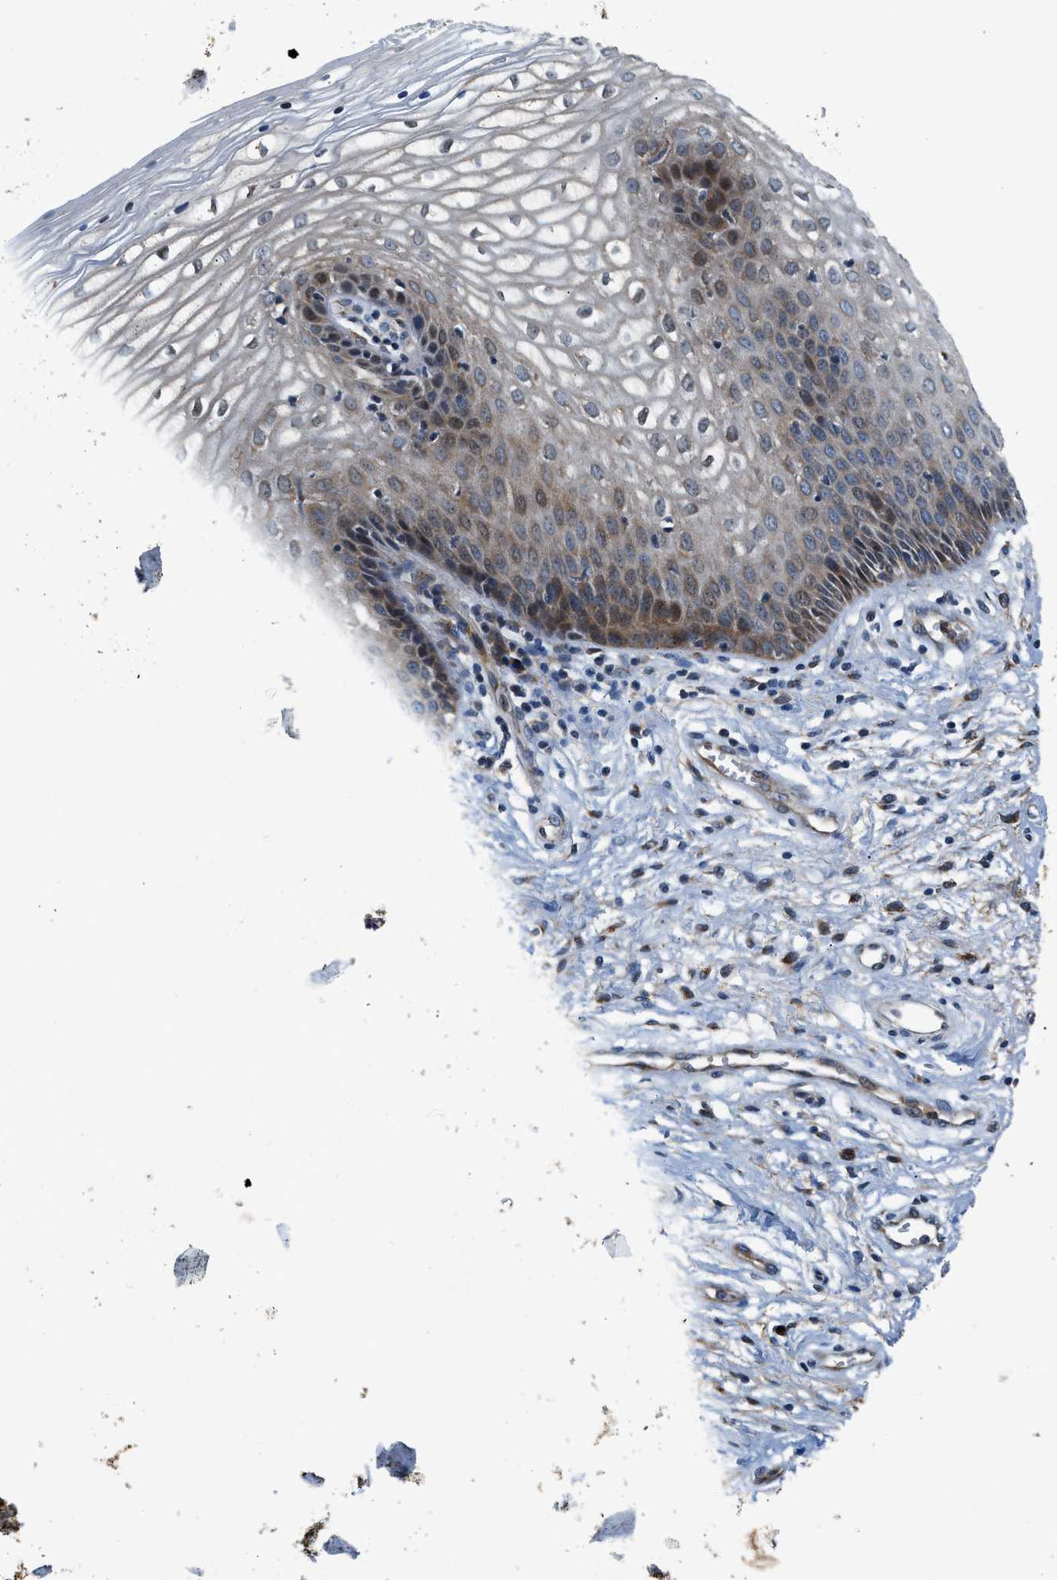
{"staining": {"intensity": "moderate", "quantity": "25%-75%", "location": "cytoplasmic/membranous,nuclear"}, "tissue": "vagina", "cell_type": "Squamous epithelial cells", "image_type": "normal", "snomed": [{"axis": "morphology", "description": "Normal tissue, NOS"}, {"axis": "topography", "description": "Vagina"}], "caption": "Immunohistochemical staining of normal vagina exhibits moderate cytoplasmic/membranous,nuclear protein staining in approximately 25%-75% of squamous epithelial cells.", "gene": "FUT8", "patient": {"sex": "female", "age": 34}}